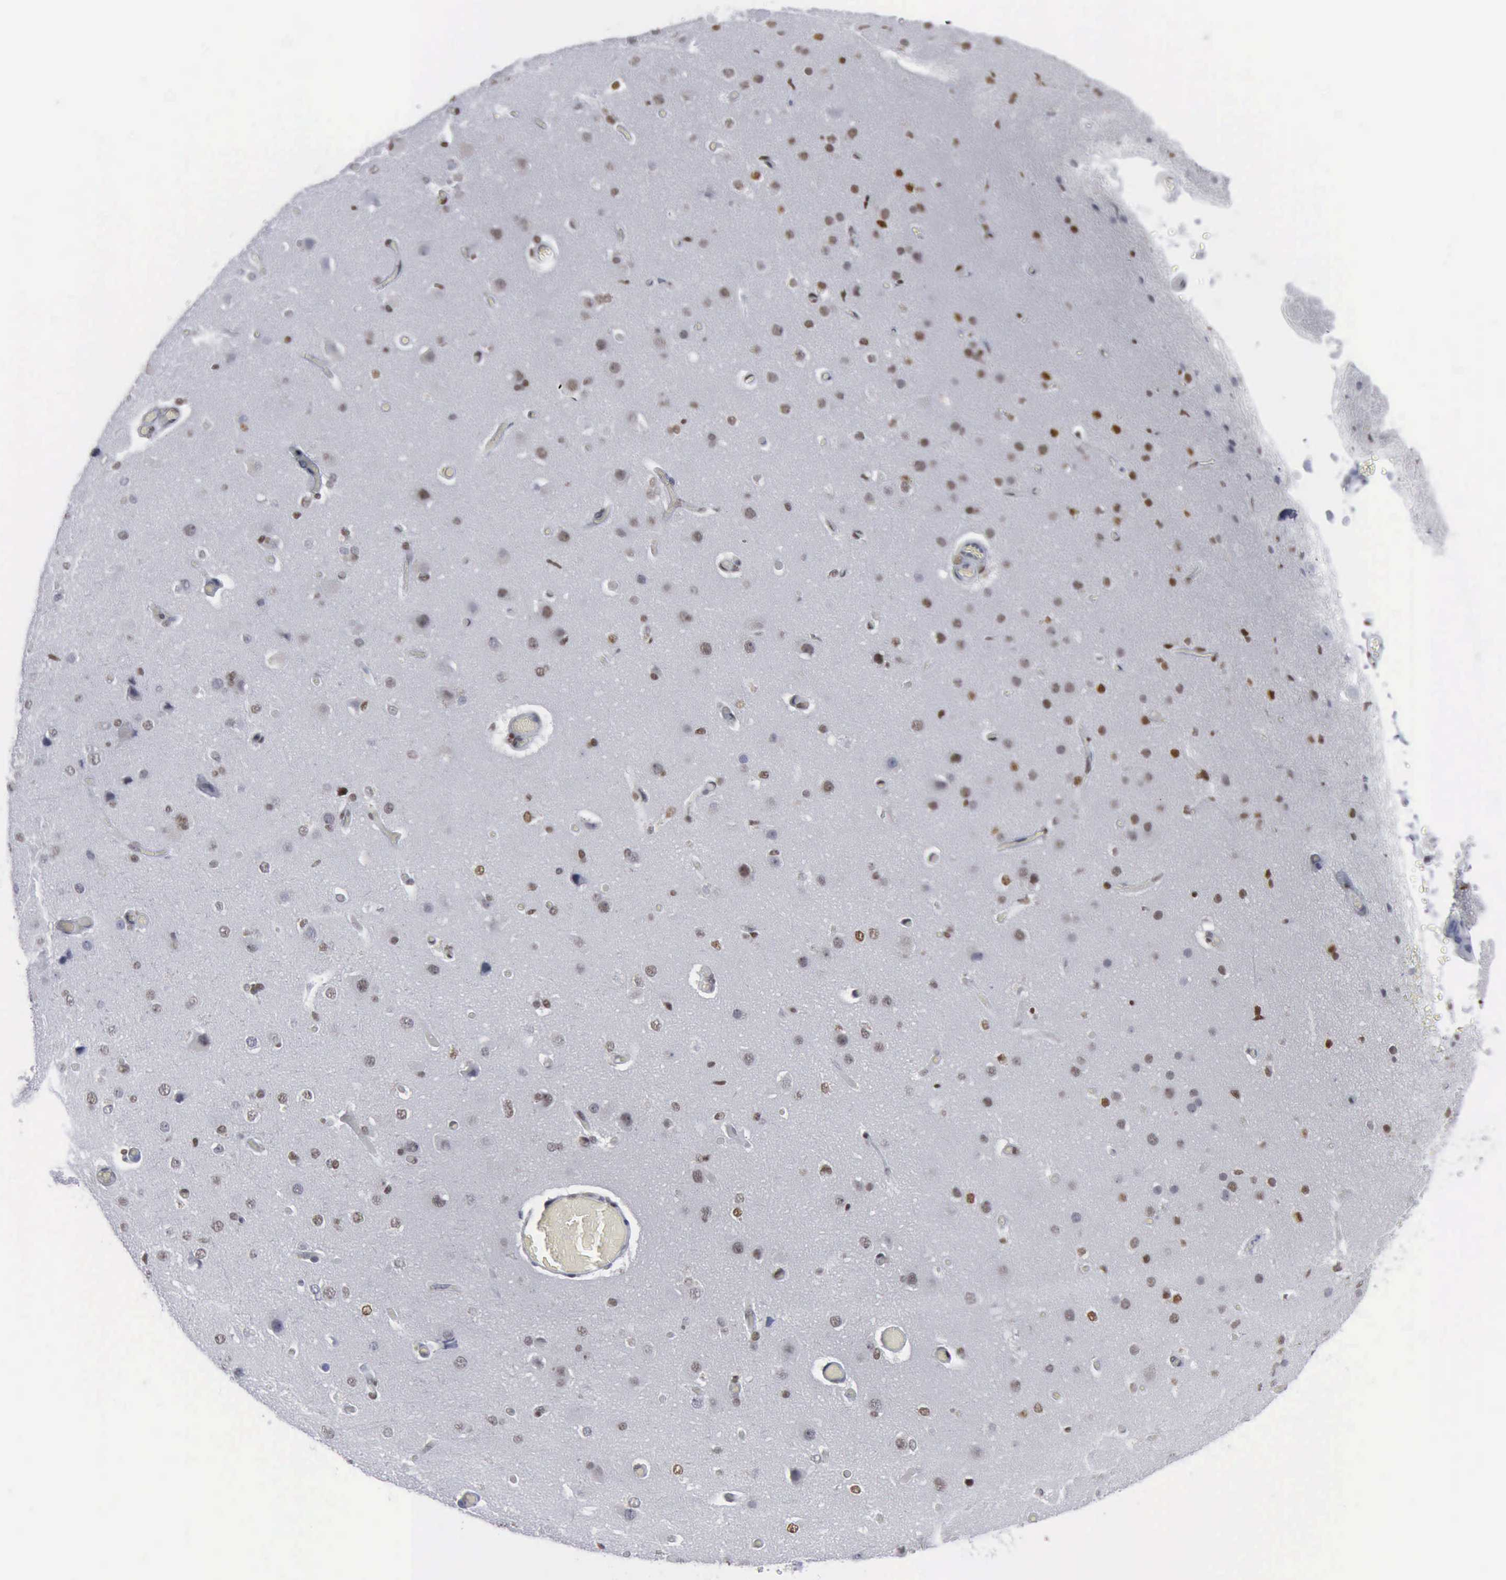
{"staining": {"intensity": "weak", "quantity": ">75%", "location": "nuclear"}, "tissue": "cerebral cortex", "cell_type": "Endothelial cells", "image_type": "normal", "snomed": [{"axis": "morphology", "description": "Normal tissue, NOS"}, {"axis": "morphology", "description": "Glioma, malignant, High grade"}, {"axis": "topography", "description": "Cerebral cortex"}], "caption": "This image displays immunohistochemistry (IHC) staining of normal human cerebral cortex, with low weak nuclear staining in approximately >75% of endothelial cells.", "gene": "XPA", "patient": {"sex": "male", "age": 77}}